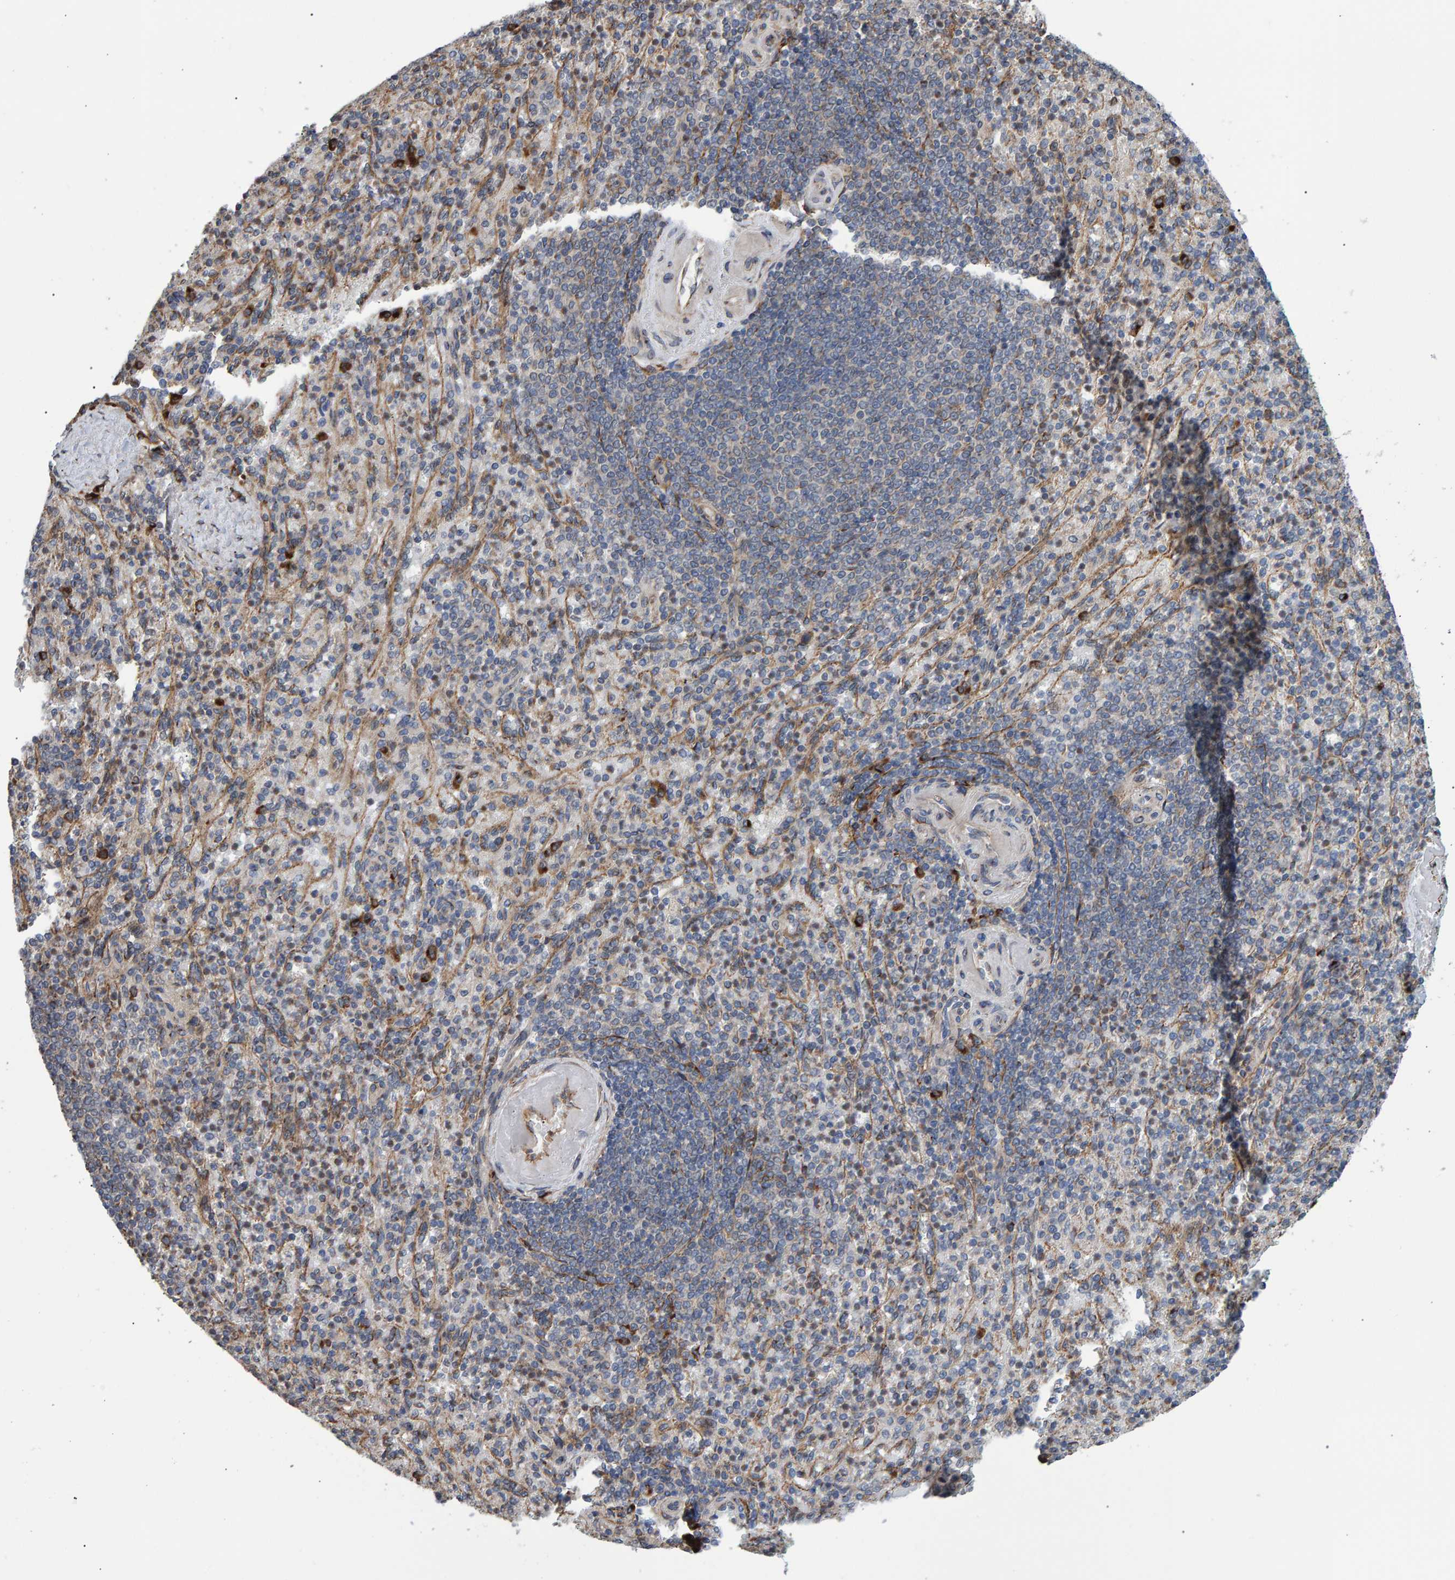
{"staining": {"intensity": "negative", "quantity": "none", "location": "none"}, "tissue": "spleen", "cell_type": "Cells in red pulp", "image_type": "normal", "snomed": [{"axis": "morphology", "description": "Normal tissue, NOS"}, {"axis": "topography", "description": "Spleen"}], "caption": "Cells in red pulp show no significant positivity in benign spleen. (DAB (3,3'-diaminobenzidine) immunohistochemistry visualized using brightfield microscopy, high magnification).", "gene": "FAM117A", "patient": {"sex": "female", "age": 74}}